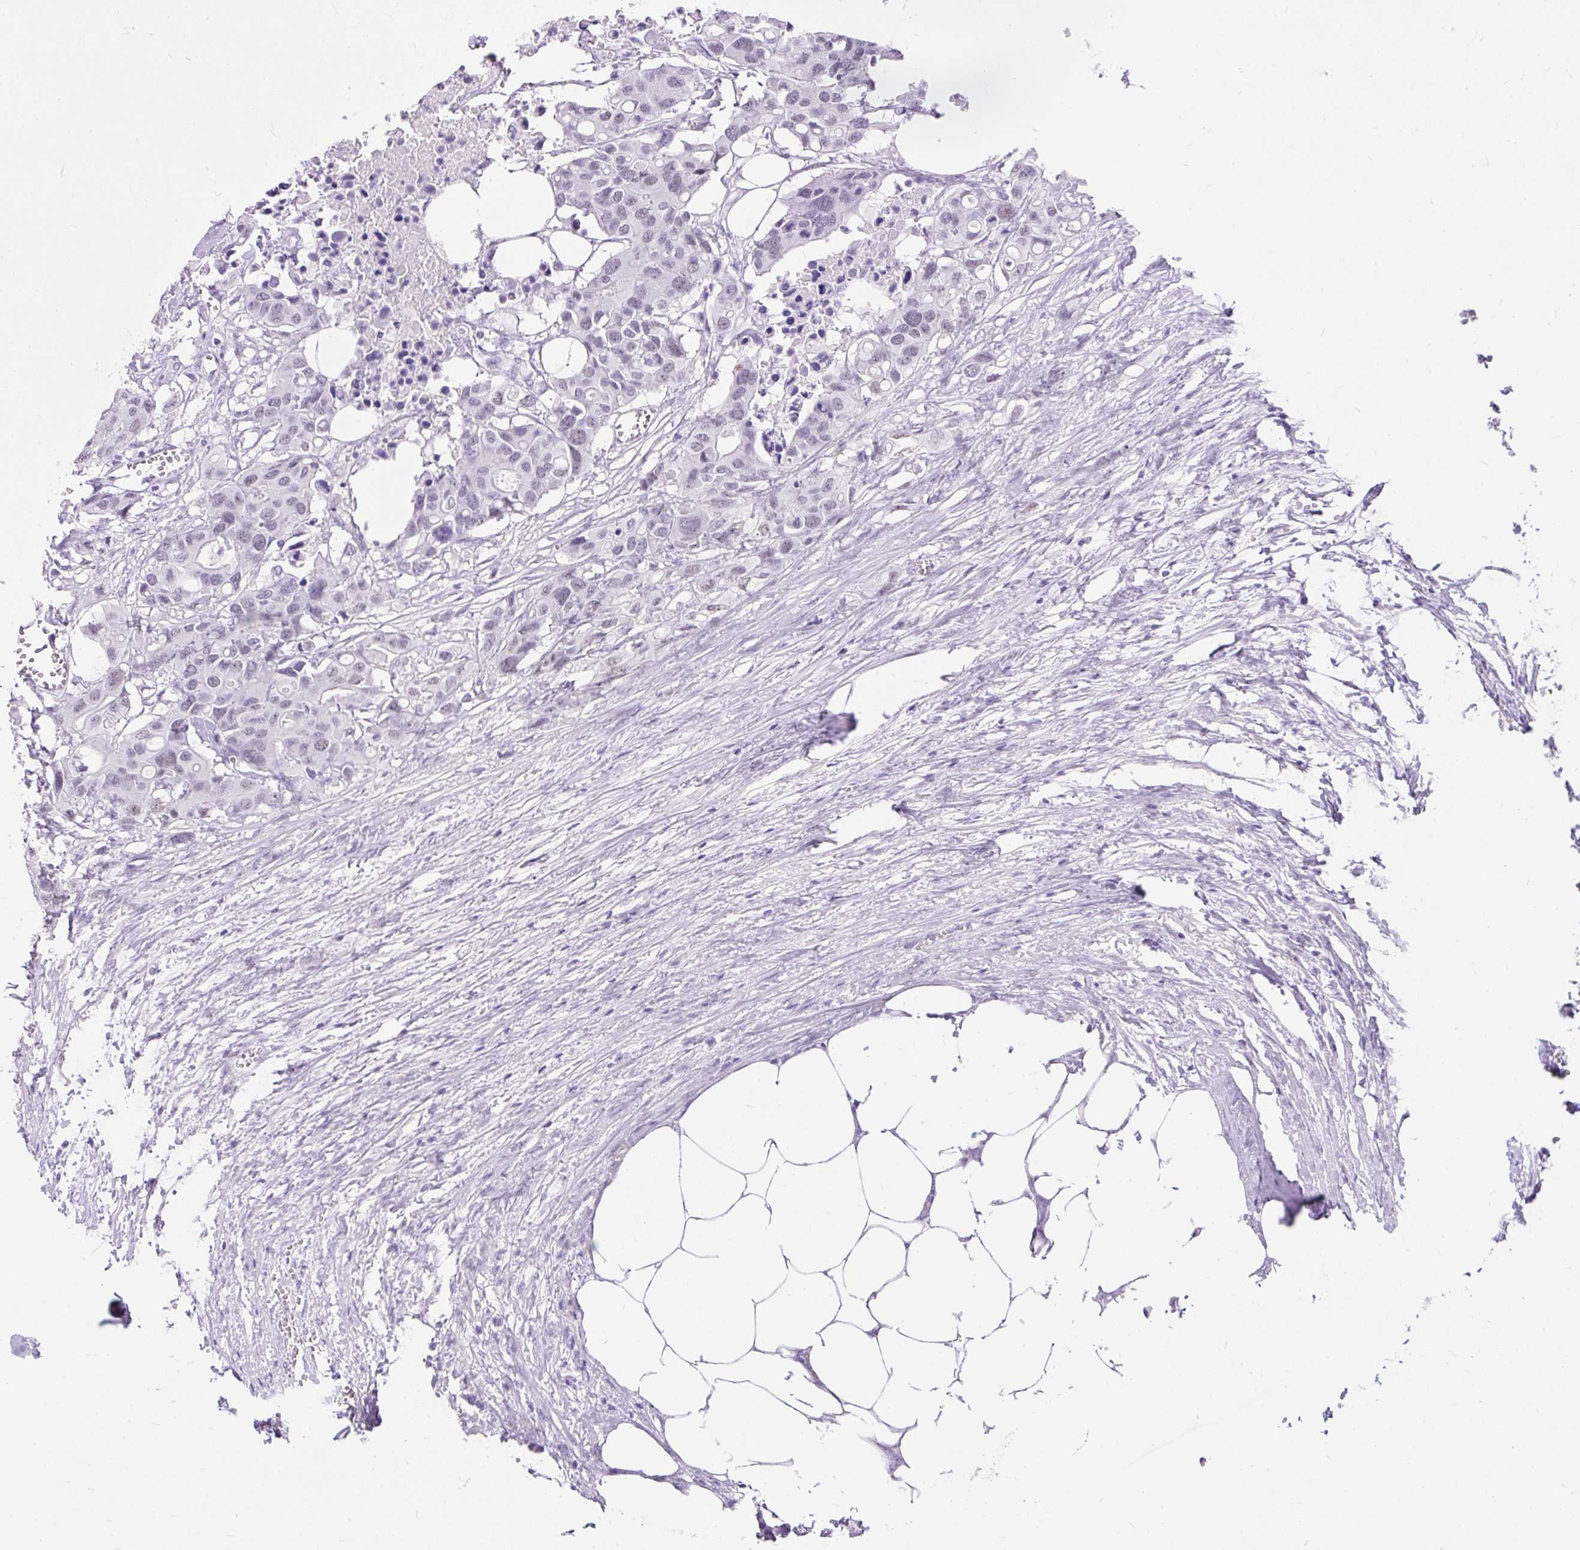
{"staining": {"intensity": "negative", "quantity": "none", "location": "none"}, "tissue": "colorectal cancer", "cell_type": "Tumor cells", "image_type": "cancer", "snomed": [{"axis": "morphology", "description": "Adenocarcinoma, NOS"}, {"axis": "topography", "description": "Colon"}], "caption": "Protein analysis of colorectal adenocarcinoma displays no significant positivity in tumor cells. (Stains: DAB immunohistochemistry (IHC) with hematoxylin counter stain, Microscopy: brightfield microscopy at high magnification).", "gene": "PLCXD2", "patient": {"sex": "male", "age": 77}}